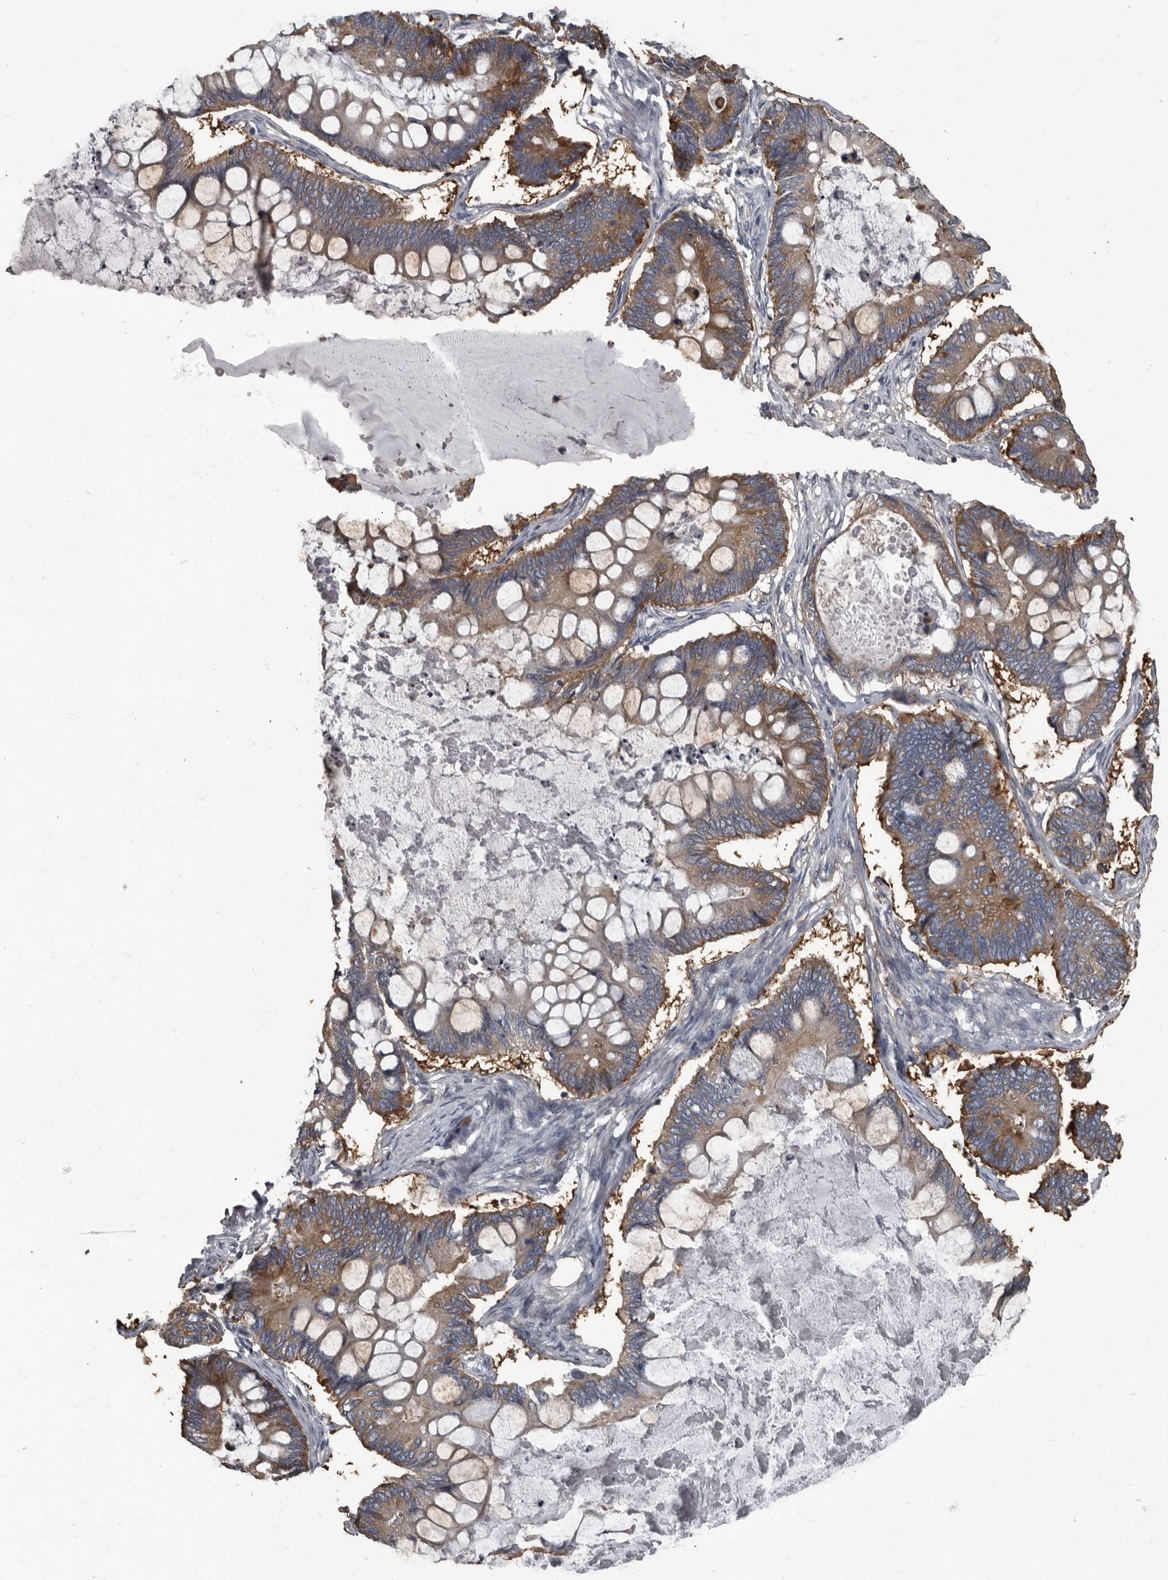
{"staining": {"intensity": "moderate", "quantity": ">75%", "location": "cytoplasmic/membranous"}, "tissue": "ovarian cancer", "cell_type": "Tumor cells", "image_type": "cancer", "snomed": [{"axis": "morphology", "description": "Cystadenocarcinoma, mucinous, NOS"}, {"axis": "topography", "description": "Ovary"}], "caption": "DAB (3,3'-diaminobenzidine) immunohistochemical staining of human mucinous cystadenocarcinoma (ovarian) reveals moderate cytoplasmic/membranous protein staining in approximately >75% of tumor cells.", "gene": "TPD52L1", "patient": {"sex": "female", "age": 61}}